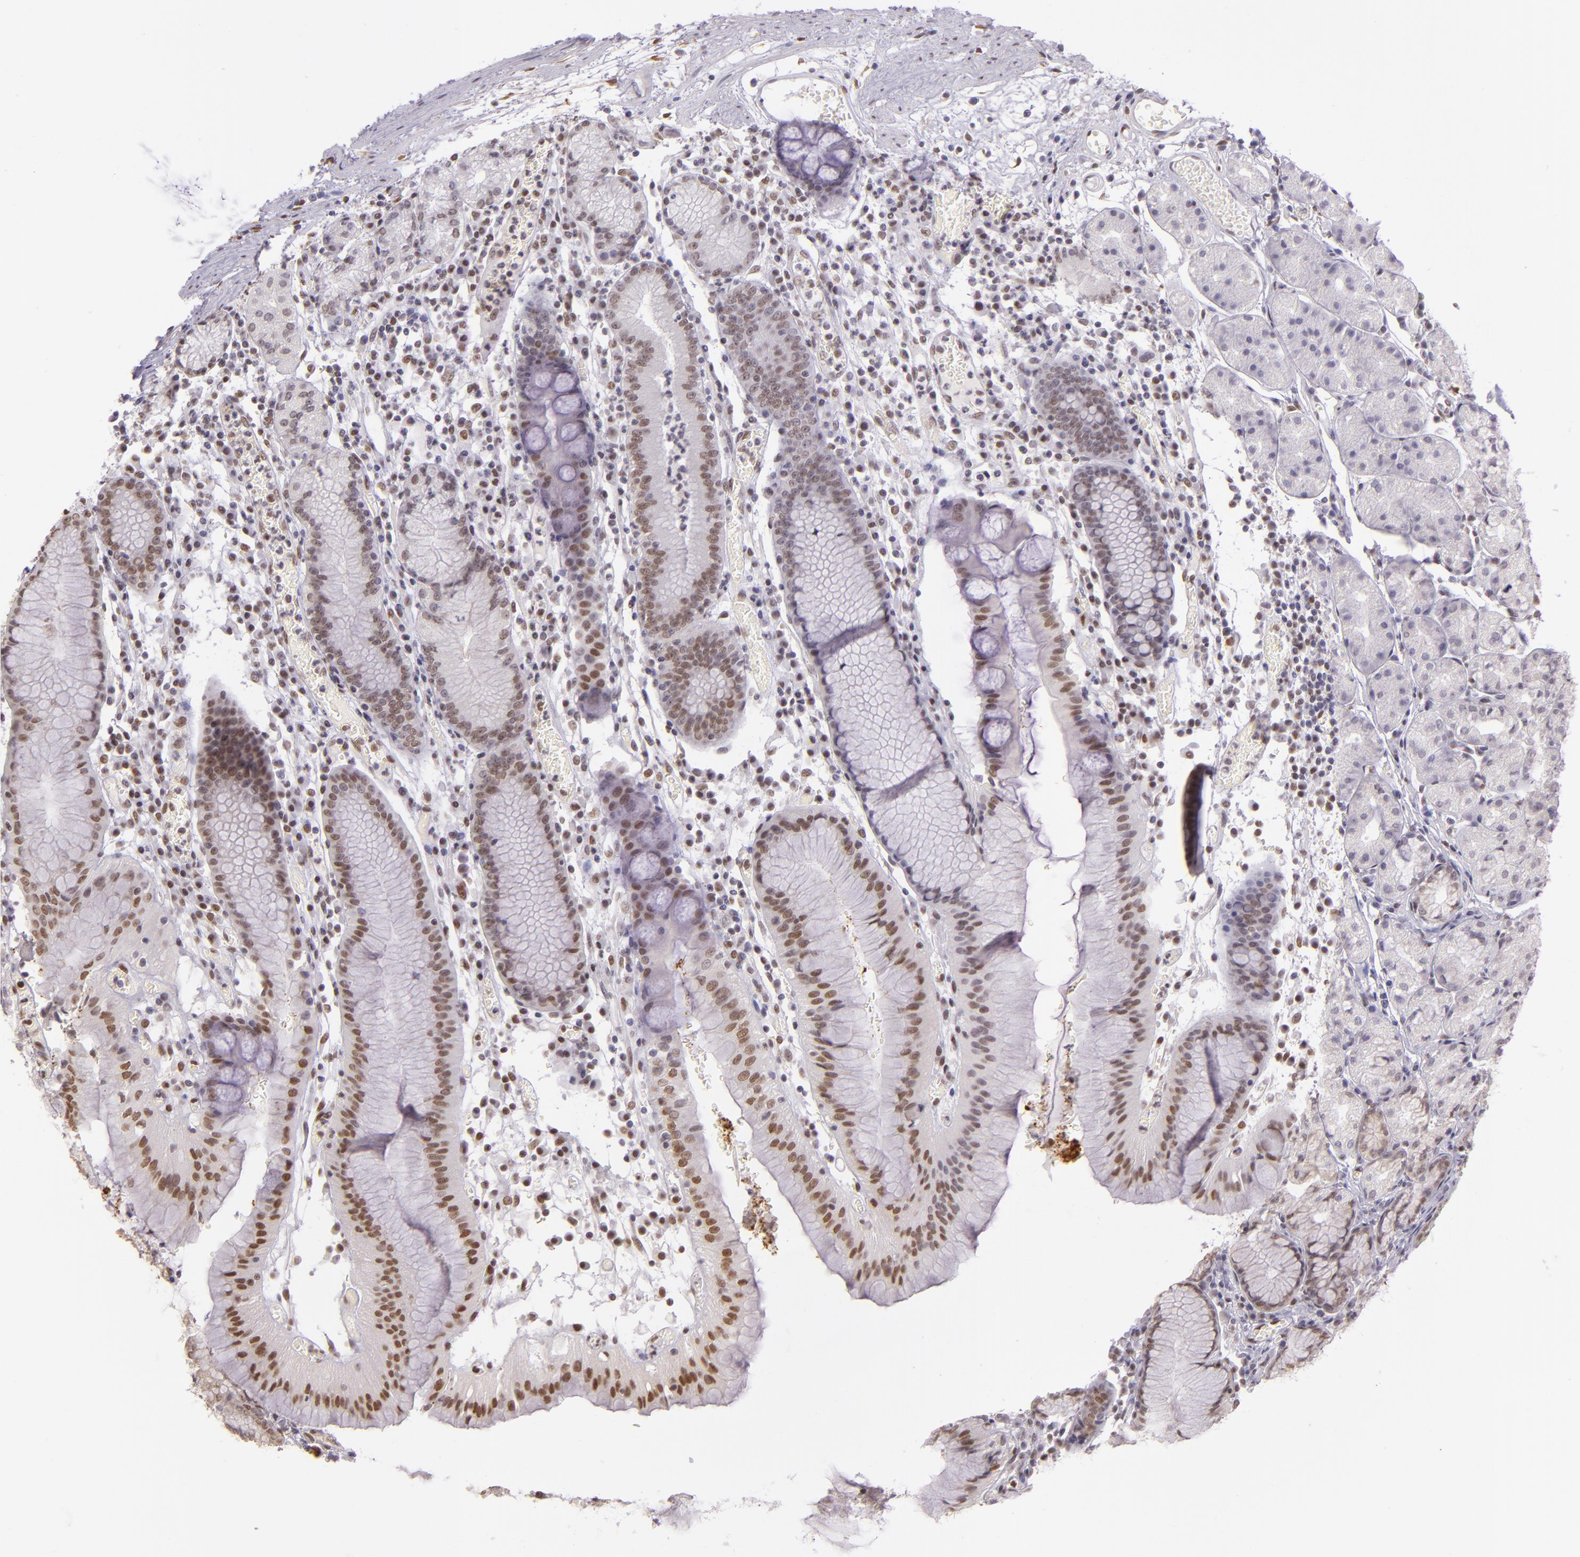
{"staining": {"intensity": "weak", "quantity": "25%-75%", "location": "nuclear"}, "tissue": "stomach", "cell_type": "Glandular cells", "image_type": "normal", "snomed": [{"axis": "morphology", "description": "Normal tissue, NOS"}, {"axis": "topography", "description": "Stomach, lower"}], "caption": "Immunohistochemistry (DAB) staining of unremarkable stomach reveals weak nuclear protein expression in about 25%-75% of glandular cells.", "gene": "USF1", "patient": {"sex": "female", "age": 73}}